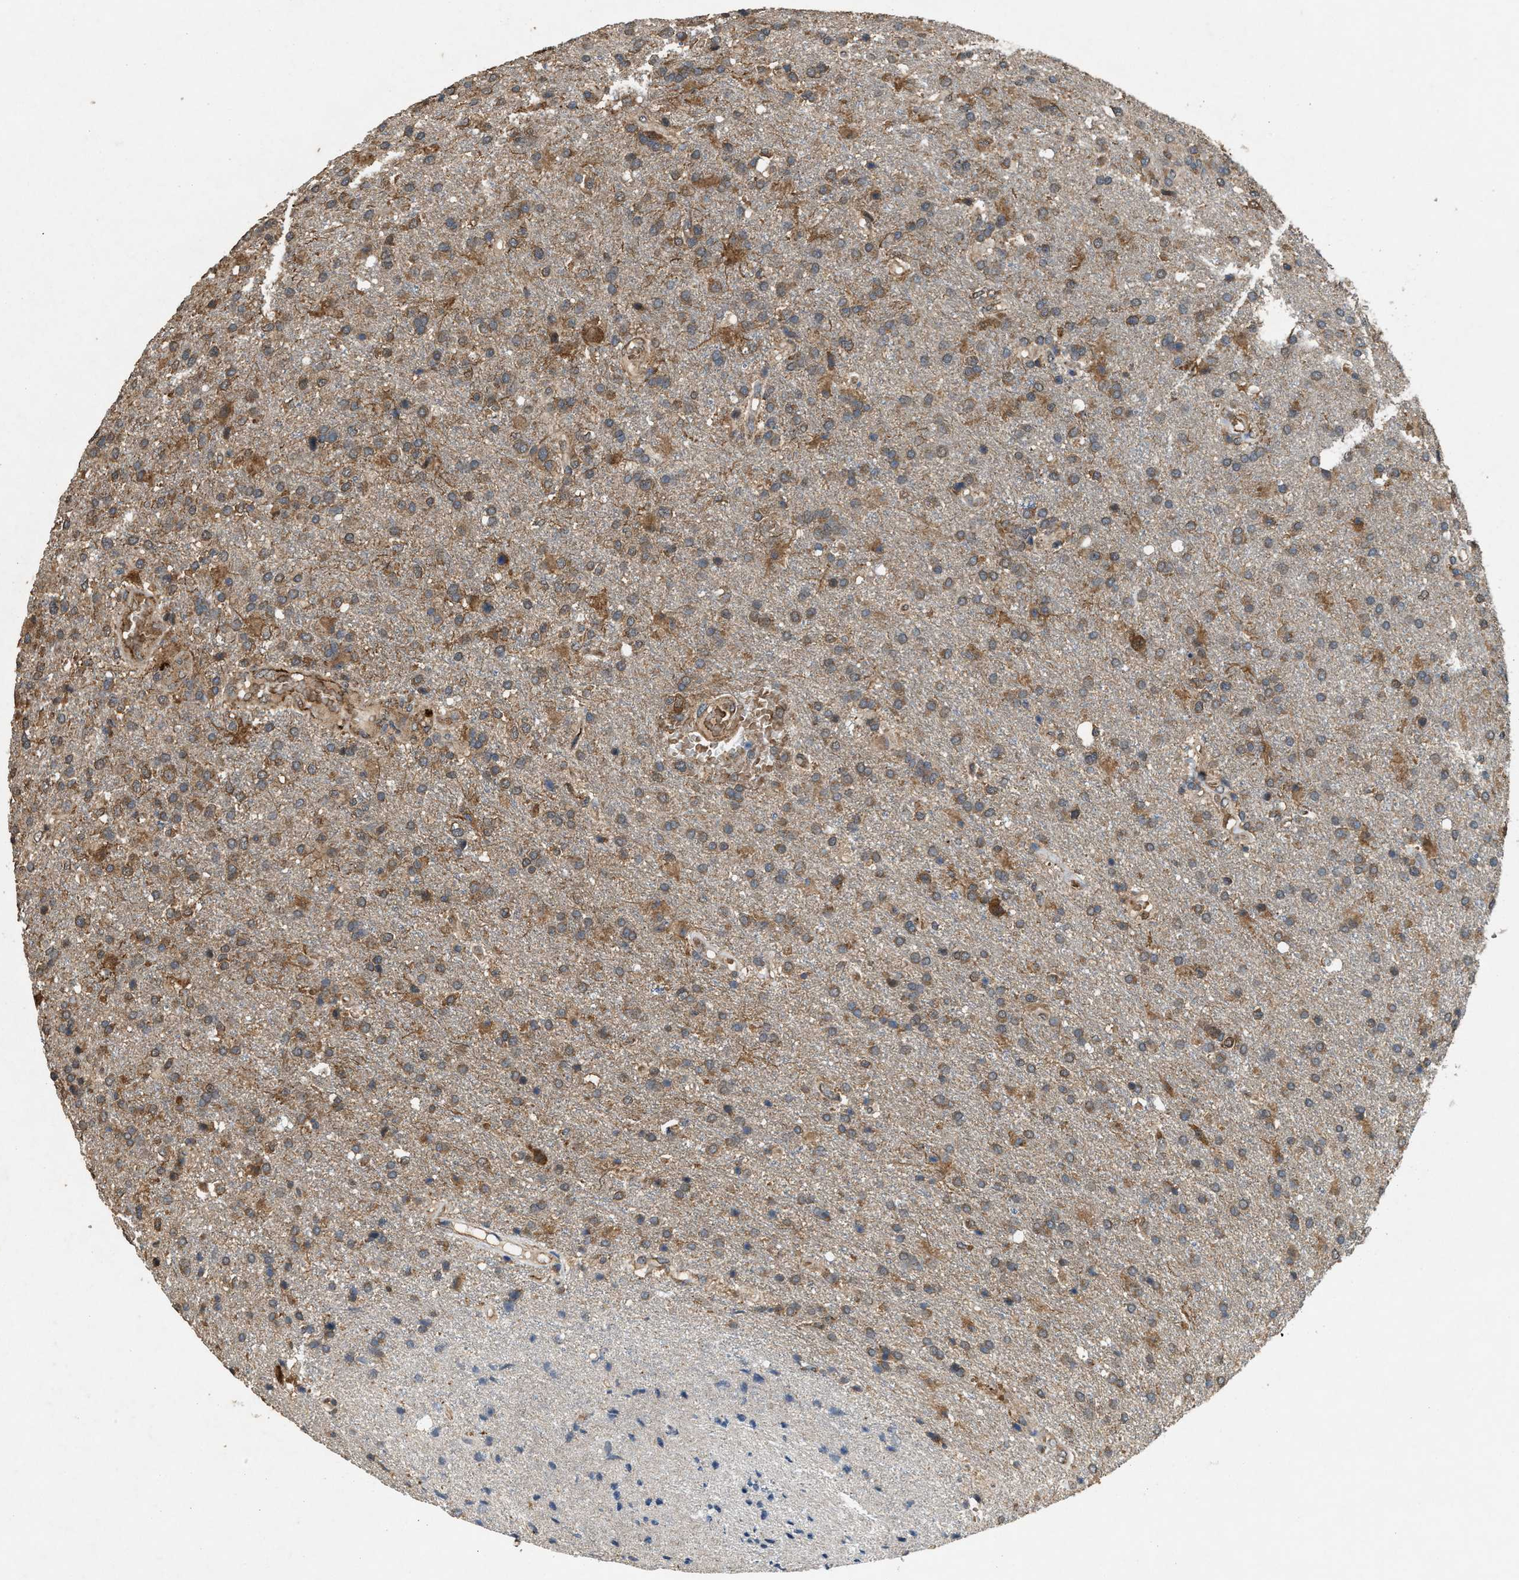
{"staining": {"intensity": "moderate", "quantity": ">75%", "location": "cytoplasmic/membranous"}, "tissue": "glioma", "cell_type": "Tumor cells", "image_type": "cancer", "snomed": [{"axis": "morphology", "description": "Glioma, malignant, High grade"}, {"axis": "topography", "description": "Brain"}], "caption": "Glioma stained with a protein marker demonstrates moderate staining in tumor cells.", "gene": "ARHGEF5", "patient": {"sex": "male", "age": 72}}